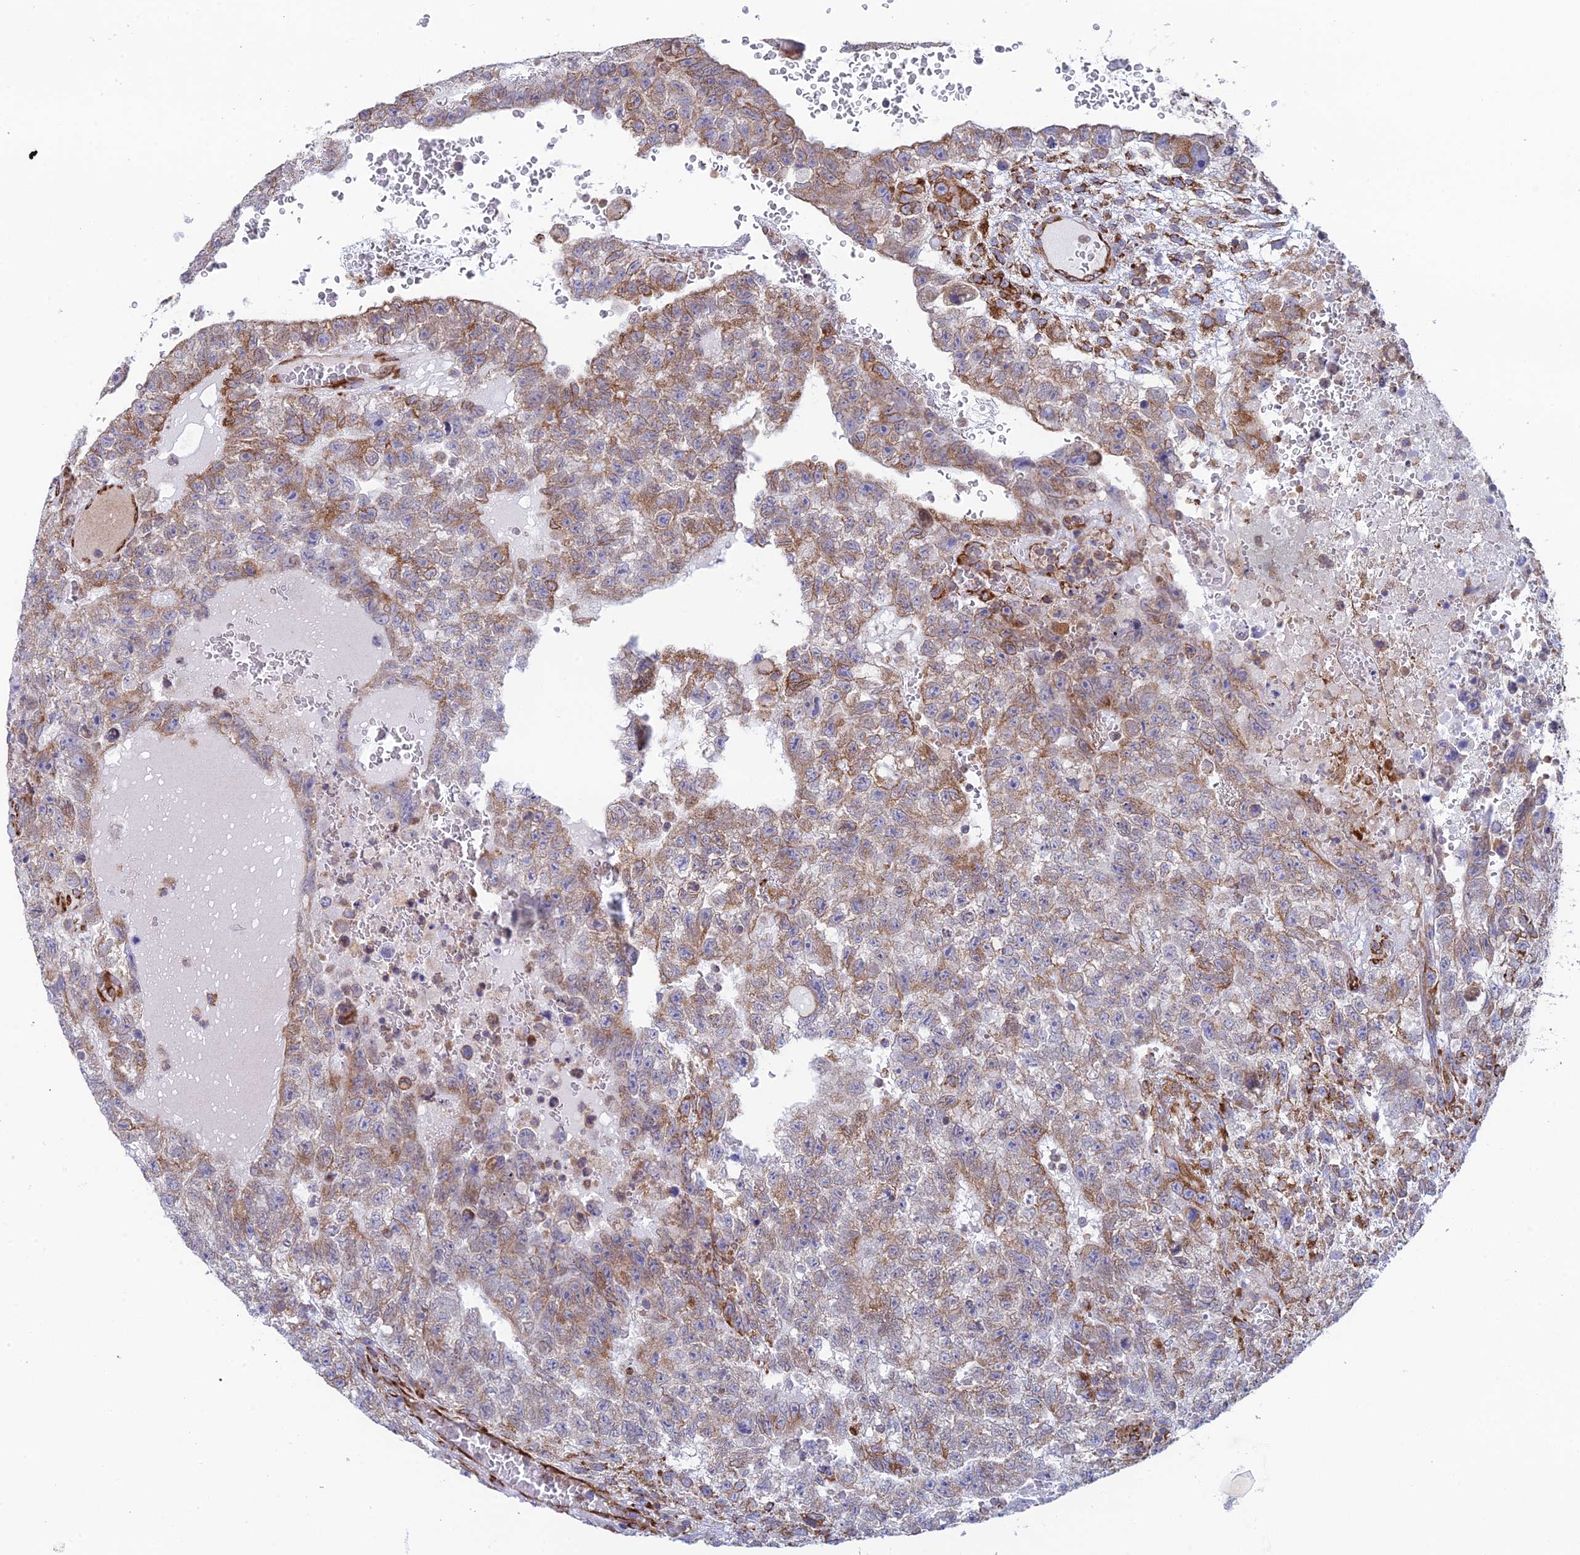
{"staining": {"intensity": "moderate", "quantity": "<25%", "location": "cytoplasmic/membranous"}, "tissue": "testis cancer", "cell_type": "Tumor cells", "image_type": "cancer", "snomed": [{"axis": "morphology", "description": "Carcinoma, Embryonal, NOS"}, {"axis": "topography", "description": "Testis"}], "caption": "Embryonal carcinoma (testis) stained with DAB IHC reveals low levels of moderate cytoplasmic/membranous expression in about <25% of tumor cells.", "gene": "CCDC69", "patient": {"sex": "male", "age": 26}}